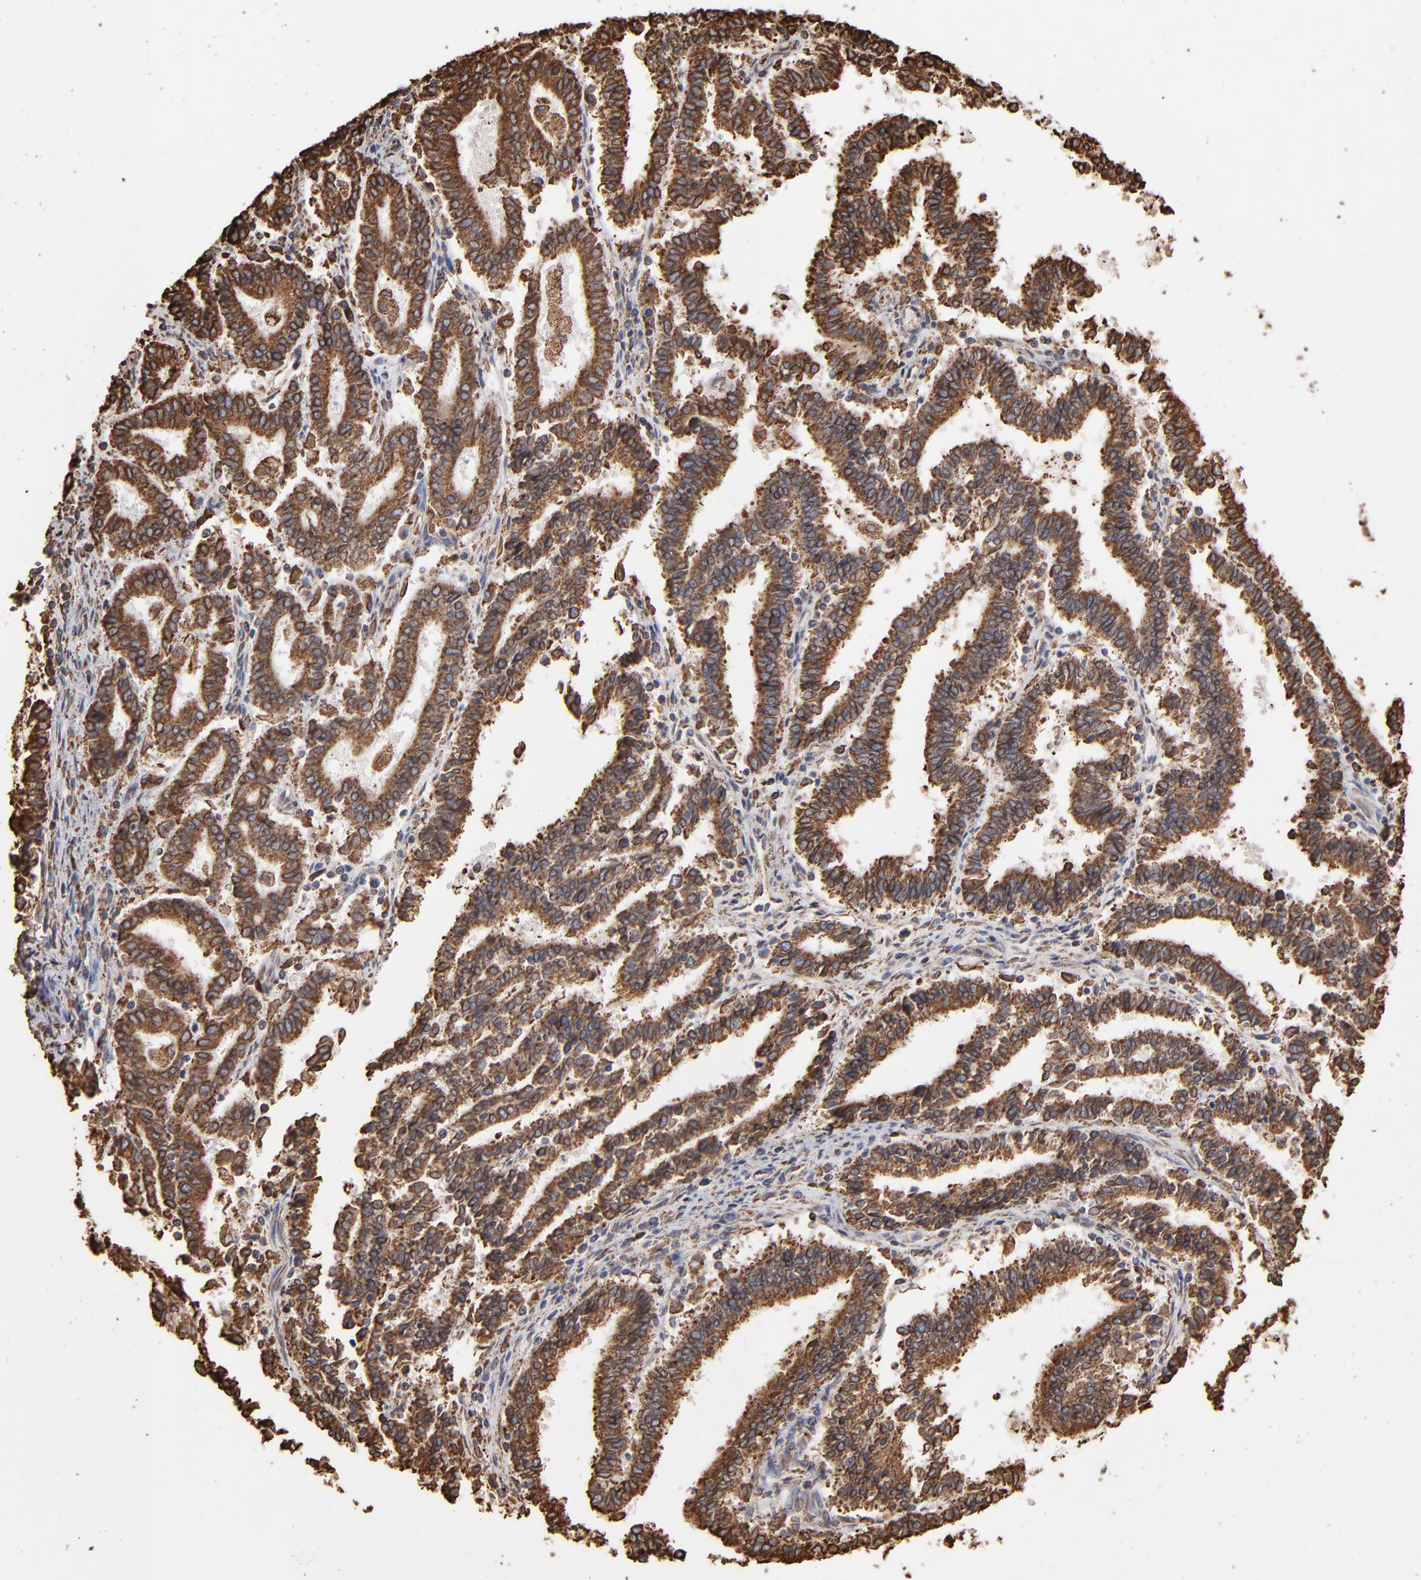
{"staining": {"intensity": "strong", "quantity": ">75%", "location": "cytoplasmic/membranous"}, "tissue": "endometrial cancer", "cell_type": "Tumor cells", "image_type": "cancer", "snomed": [{"axis": "morphology", "description": "Adenocarcinoma, NOS"}, {"axis": "topography", "description": "Uterus"}], "caption": "Immunohistochemistry of adenocarcinoma (endometrial) displays high levels of strong cytoplasmic/membranous staining in approximately >75% of tumor cells.", "gene": "PDIA3", "patient": {"sex": "female", "age": 83}}